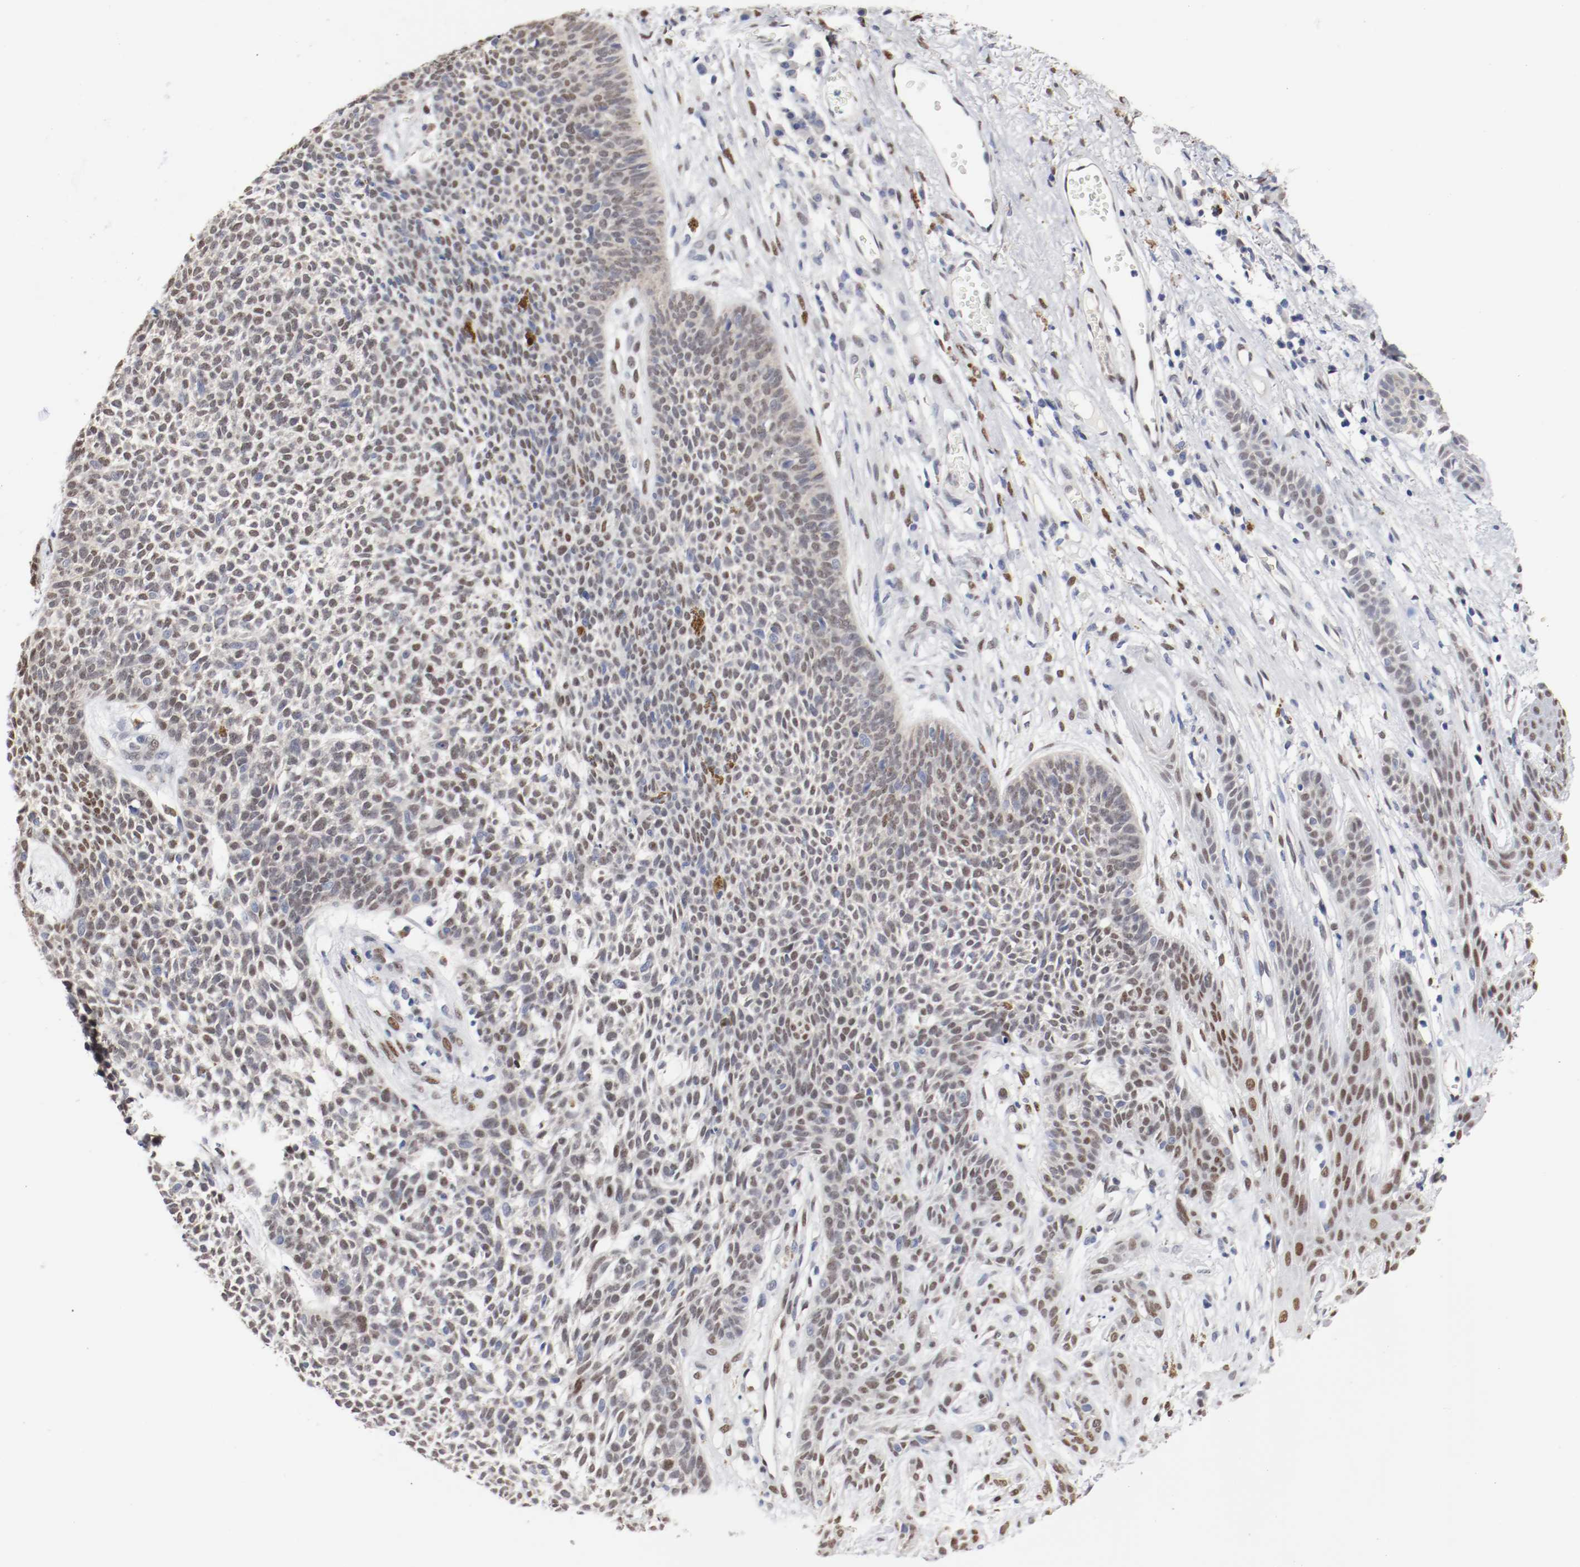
{"staining": {"intensity": "moderate", "quantity": "25%-75%", "location": "cytoplasmic/membranous,nuclear"}, "tissue": "skin cancer", "cell_type": "Tumor cells", "image_type": "cancer", "snomed": [{"axis": "morphology", "description": "Basal cell carcinoma"}, {"axis": "topography", "description": "Skin"}], "caption": "Tumor cells reveal moderate cytoplasmic/membranous and nuclear positivity in about 25%-75% of cells in skin cancer. Immunohistochemistry (ihc) stains the protein of interest in brown and the nuclei are stained blue.", "gene": "FOSL2", "patient": {"sex": "female", "age": 84}}